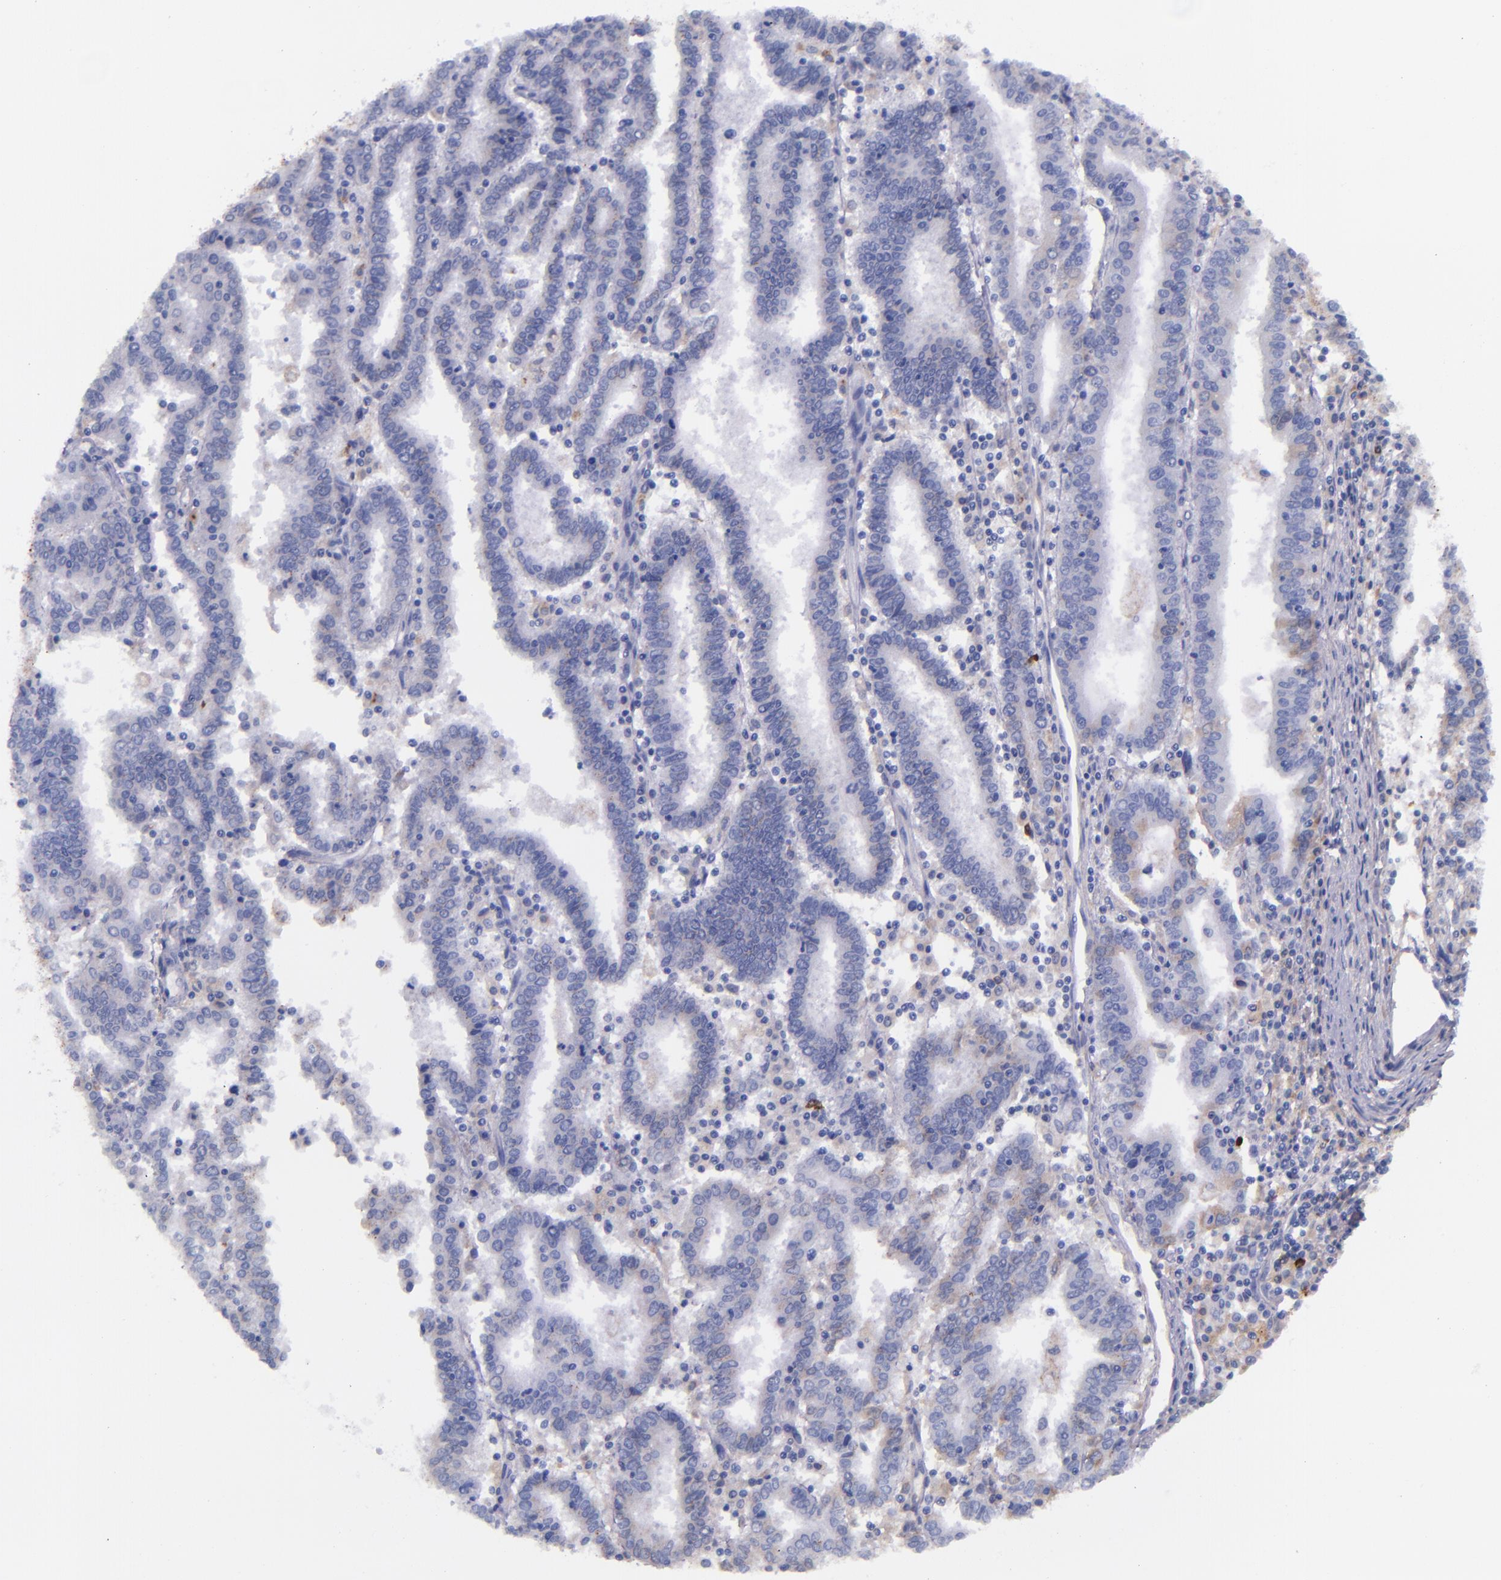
{"staining": {"intensity": "negative", "quantity": "none", "location": "none"}, "tissue": "endometrial cancer", "cell_type": "Tumor cells", "image_type": "cancer", "snomed": [{"axis": "morphology", "description": "Adenocarcinoma, NOS"}, {"axis": "topography", "description": "Uterus"}], "caption": "Protein analysis of adenocarcinoma (endometrial) exhibits no significant staining in tumor cells.", "gene": "IVL", "patient": {"sex": "female", "age": 83}}